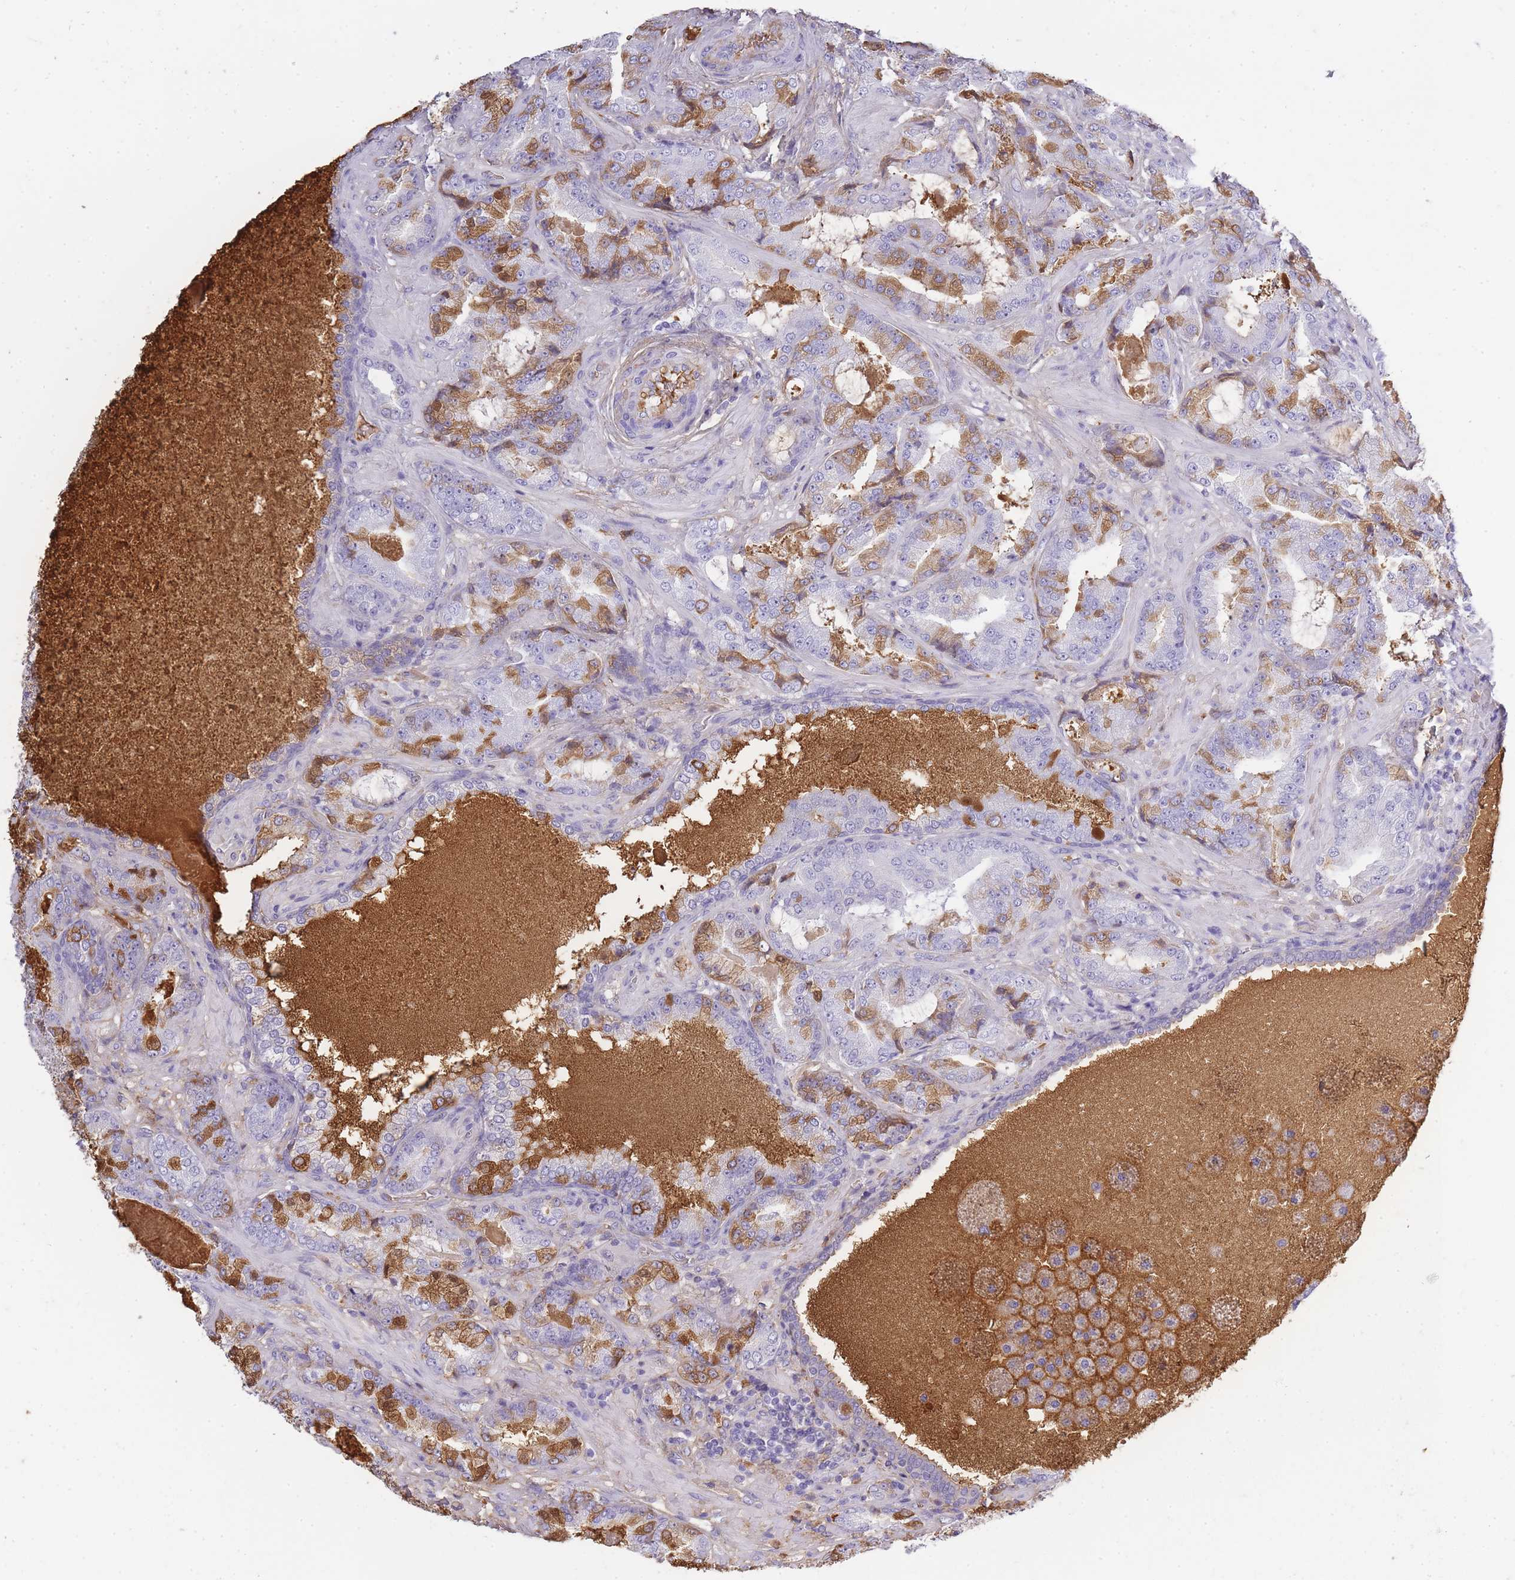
{"staining": {"intensity": "moderate", "quantity": "<25%", "location": "cytoplasmic/membranous"}, "tissue": "prostate cancer", "cell_type": "Tumor cells", "image_type": "cancer", "snomed": [{"axis": "morphology", "description": "Adenocarcinoma, High grade"}, {"axis": "topography", "description": "Prostate"}], "caption": "Immunohistochemistry histopathology image of neoplastic tissue: human adenocarcinoma (high-grade) (prostate) stained using IHC reveals low levels of moderate protein expression localized specifically in the cytoplasmic/membranous of tumor cells, appearing as a cytoplasmic/membranous brown color.", "gene": "IGKV1D-42", "patient": {"sex": "male", "age": 68}}